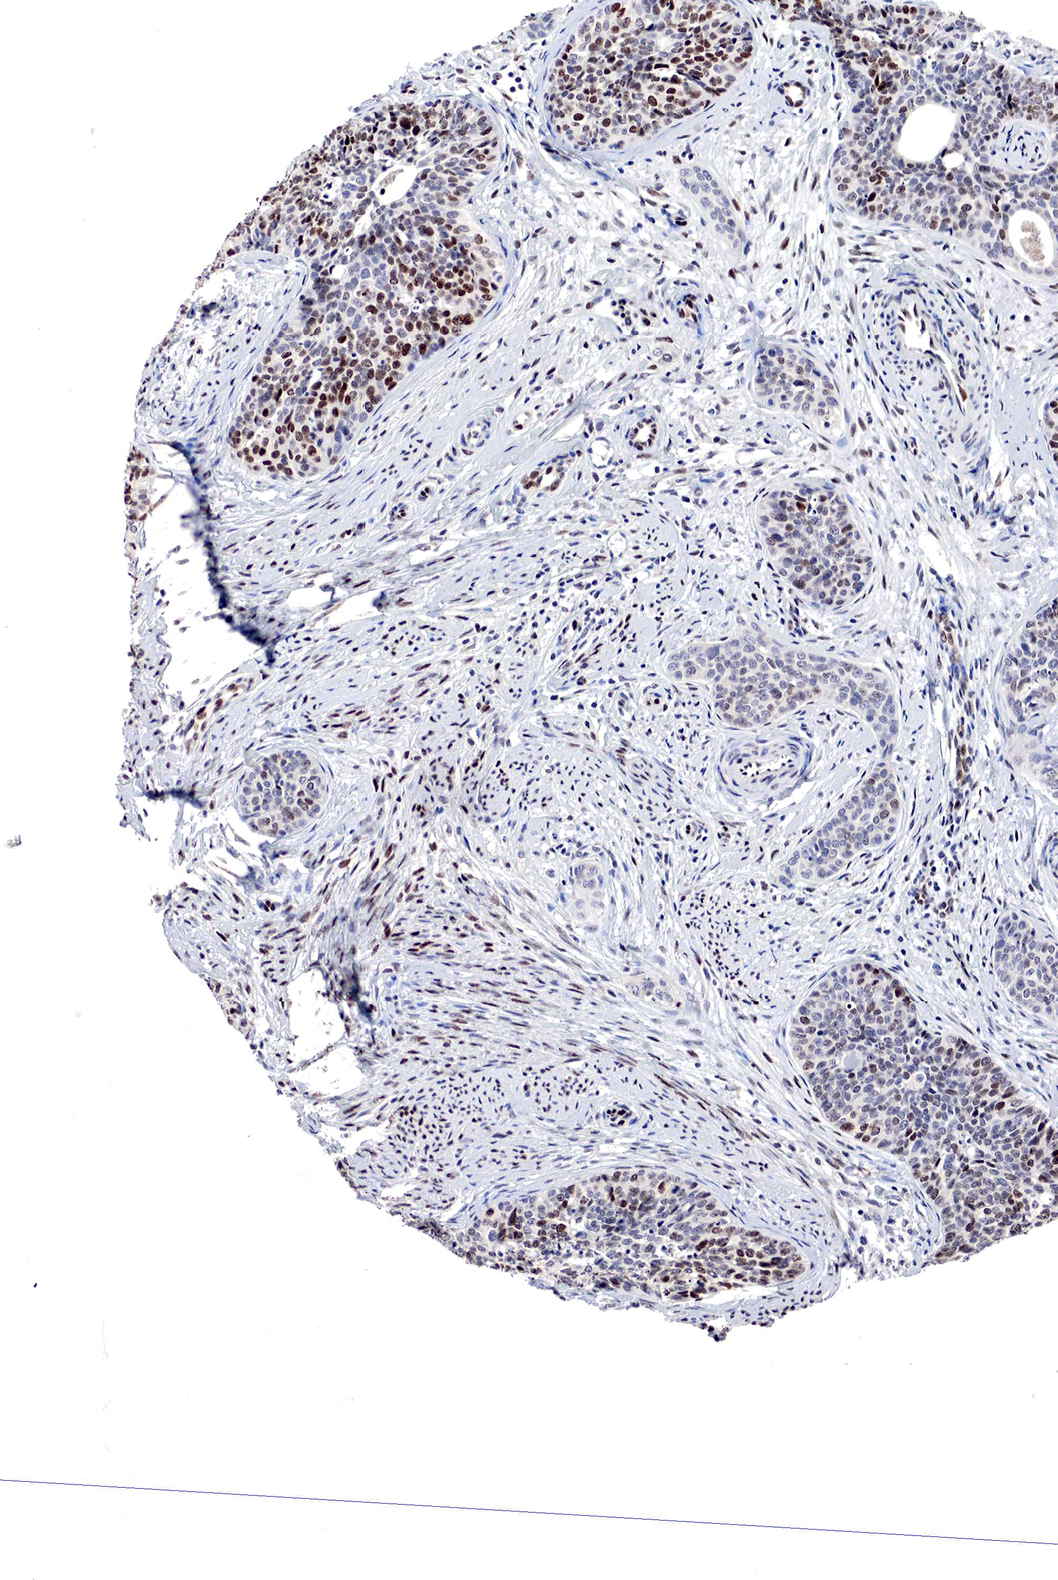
{"staining": {"intensity": "strong", "quantity": ">75%", "location": "nuclear"}, "tissue": "cervical cancer", "cell_type": "Tumor cells", "image_type": "cancer", "snomed": [{"axis": "morphology", "description": "Squamous cell carcinoma, NOS"}, {"axis": "topography", "description": "Cervix"}], "caption": "High-magnification brightfield microscopy of squamous cell carcinoma (cervical) stained with DAB (3,3'-diaminobenzidine) (brown) and counterstained with hematoxylin (blue). tumor cells exhibit strong nuclear positivity is present in about>75% of cells.", "gene": "DACH2", "patient": {"sex": "female", "age": 34}}